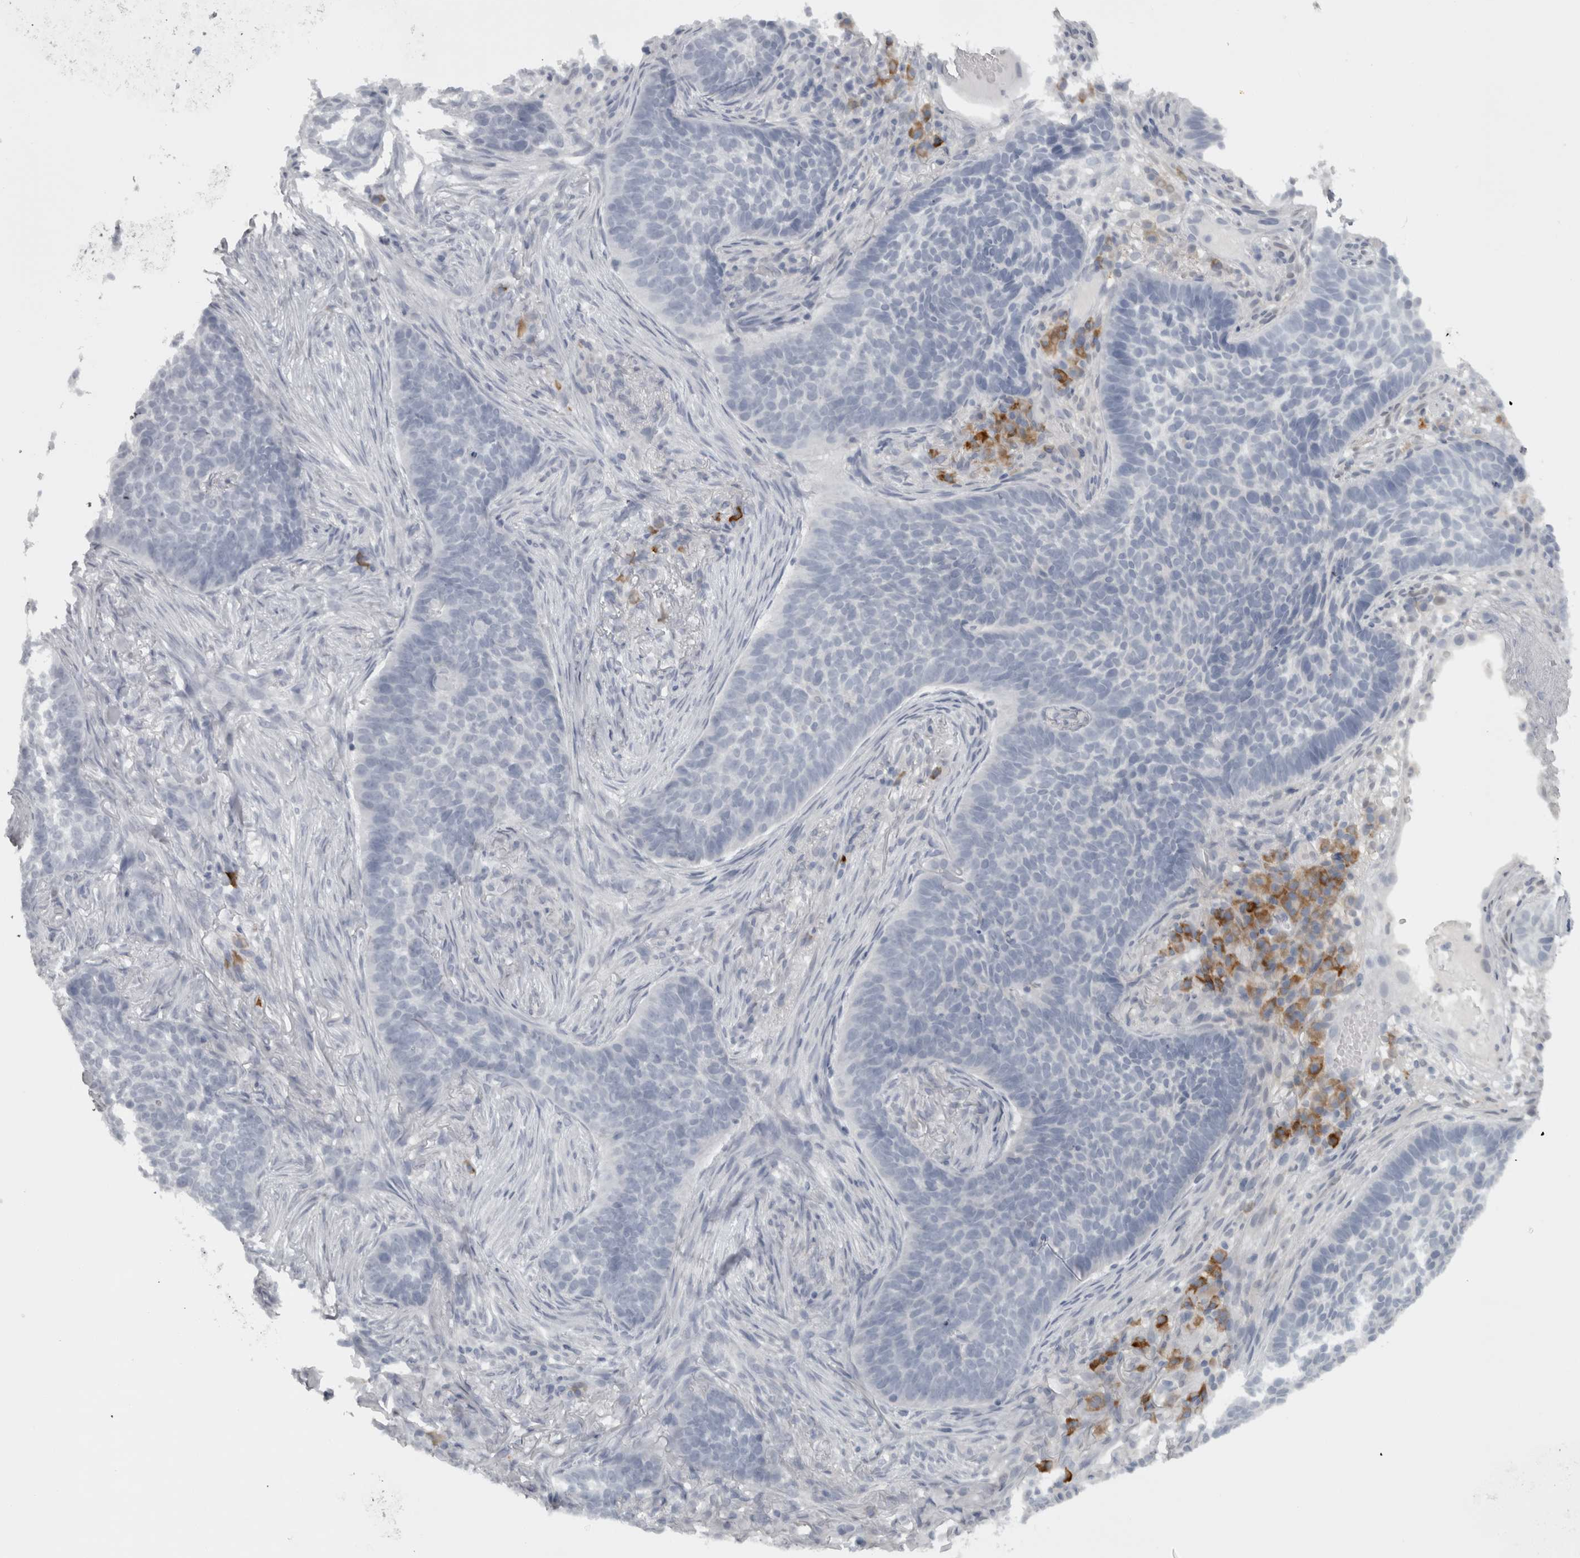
{"staining": {"intensity": "negative", "quantity": "none", "location": "none"}, "tissue": "skin cancer", "cell_type": "Tumor cells", "image_type": "cancer", "snomed": [{"axis": "morphology", "description": "Basal cell carcinoma"}, {"axis": "topography", "description": "Skin"}], "caption": "Immunohistochemical staining of human basal cell carcinoma (skin) shows no significant expression in tumor cells.", "gene": "SLCO5A1", "patient": {"sex": "male", "age": 85}}